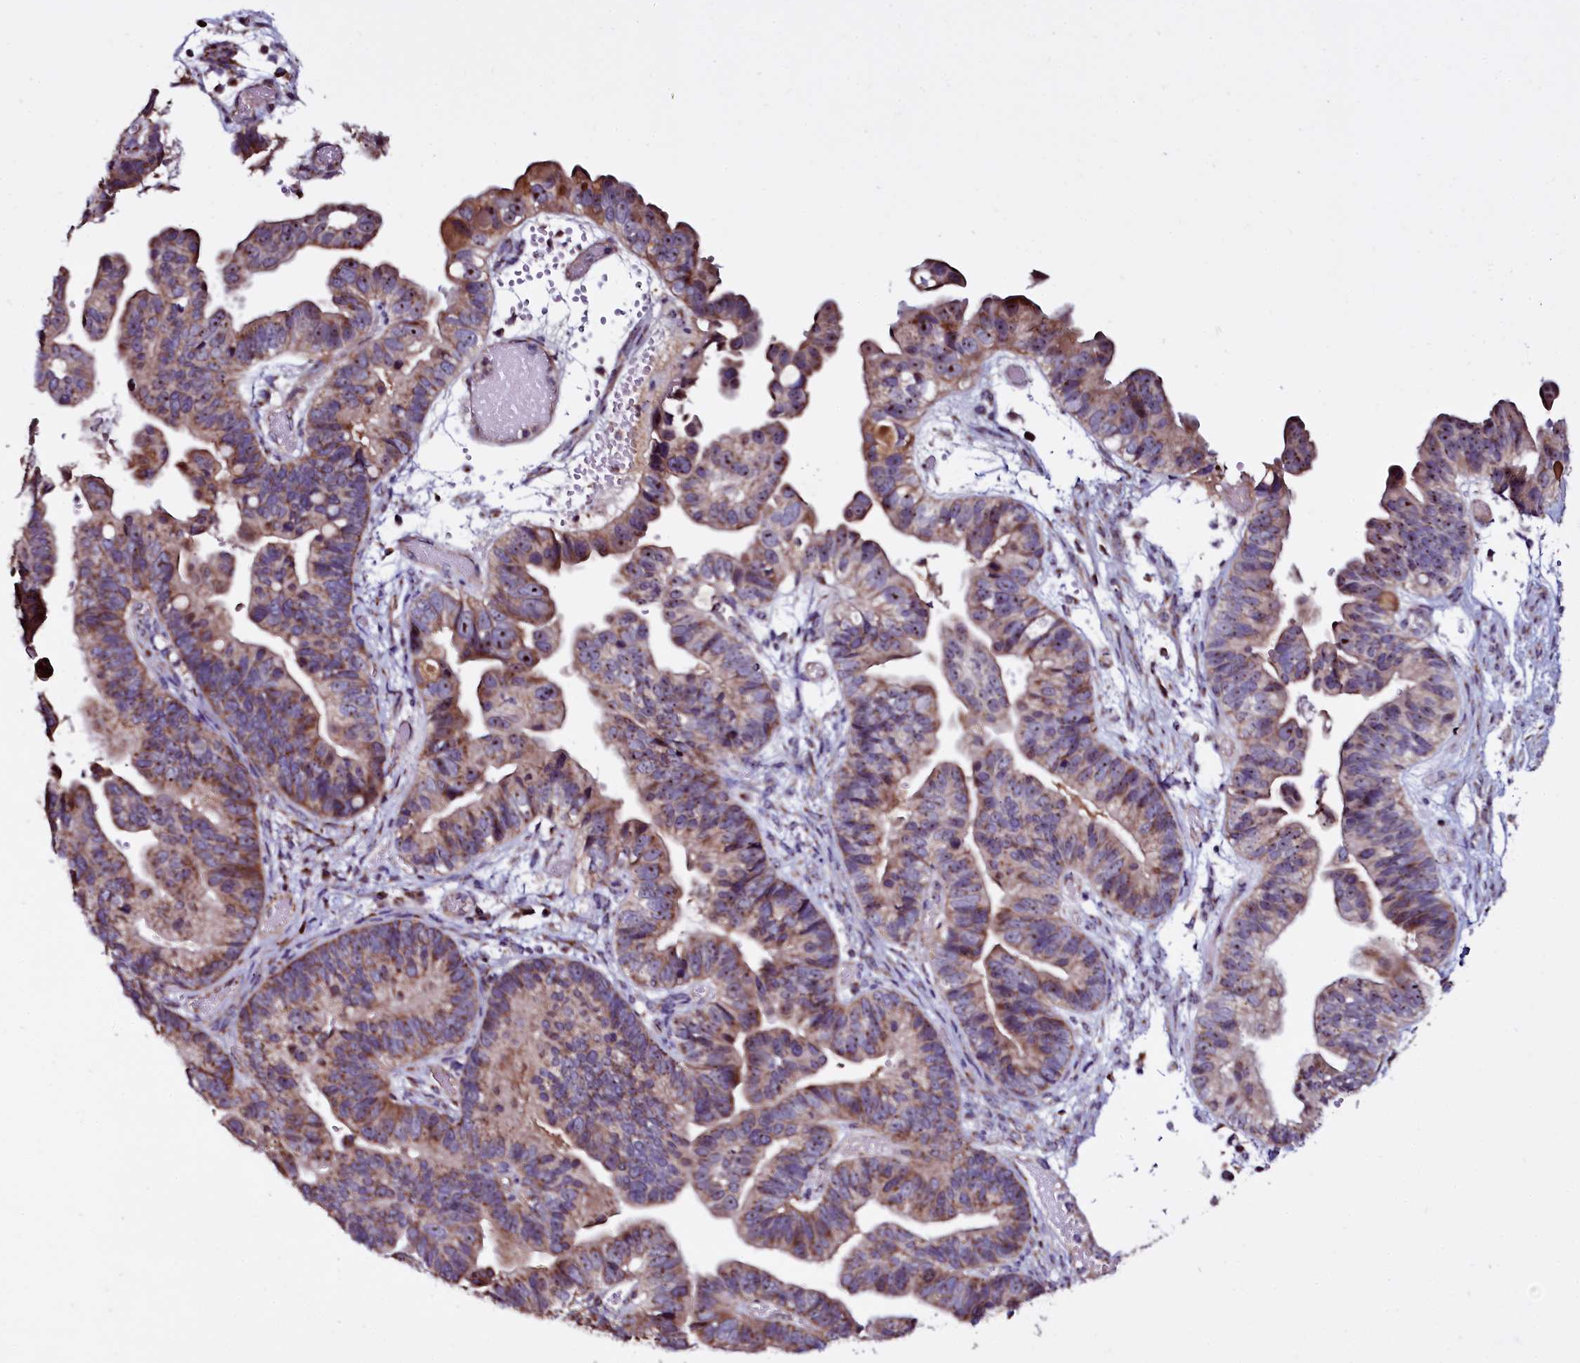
{"staining": {"intensity": "moderate", "quantity": ">75%", "location": "cytoplasmic/membranous,nuclear"}, "tissue": "ovarian cancer", "cell_type": "Tumor cells", "image_type": "cancer", "snomed": [{"axis": "morphology", "description": "Cystadenocarcinoma, serous, NOS"}, {"axis": "topography", "description": "Ovary"}], "caption": "Moderate cytoplasmic/membranous and nuclear positivity is present in about >75% of tumor cells in ovarian cancer (serous cystadenocarcinoma).", "gene": "NAA80", "patient": {"sex": "female", "age": 56}}